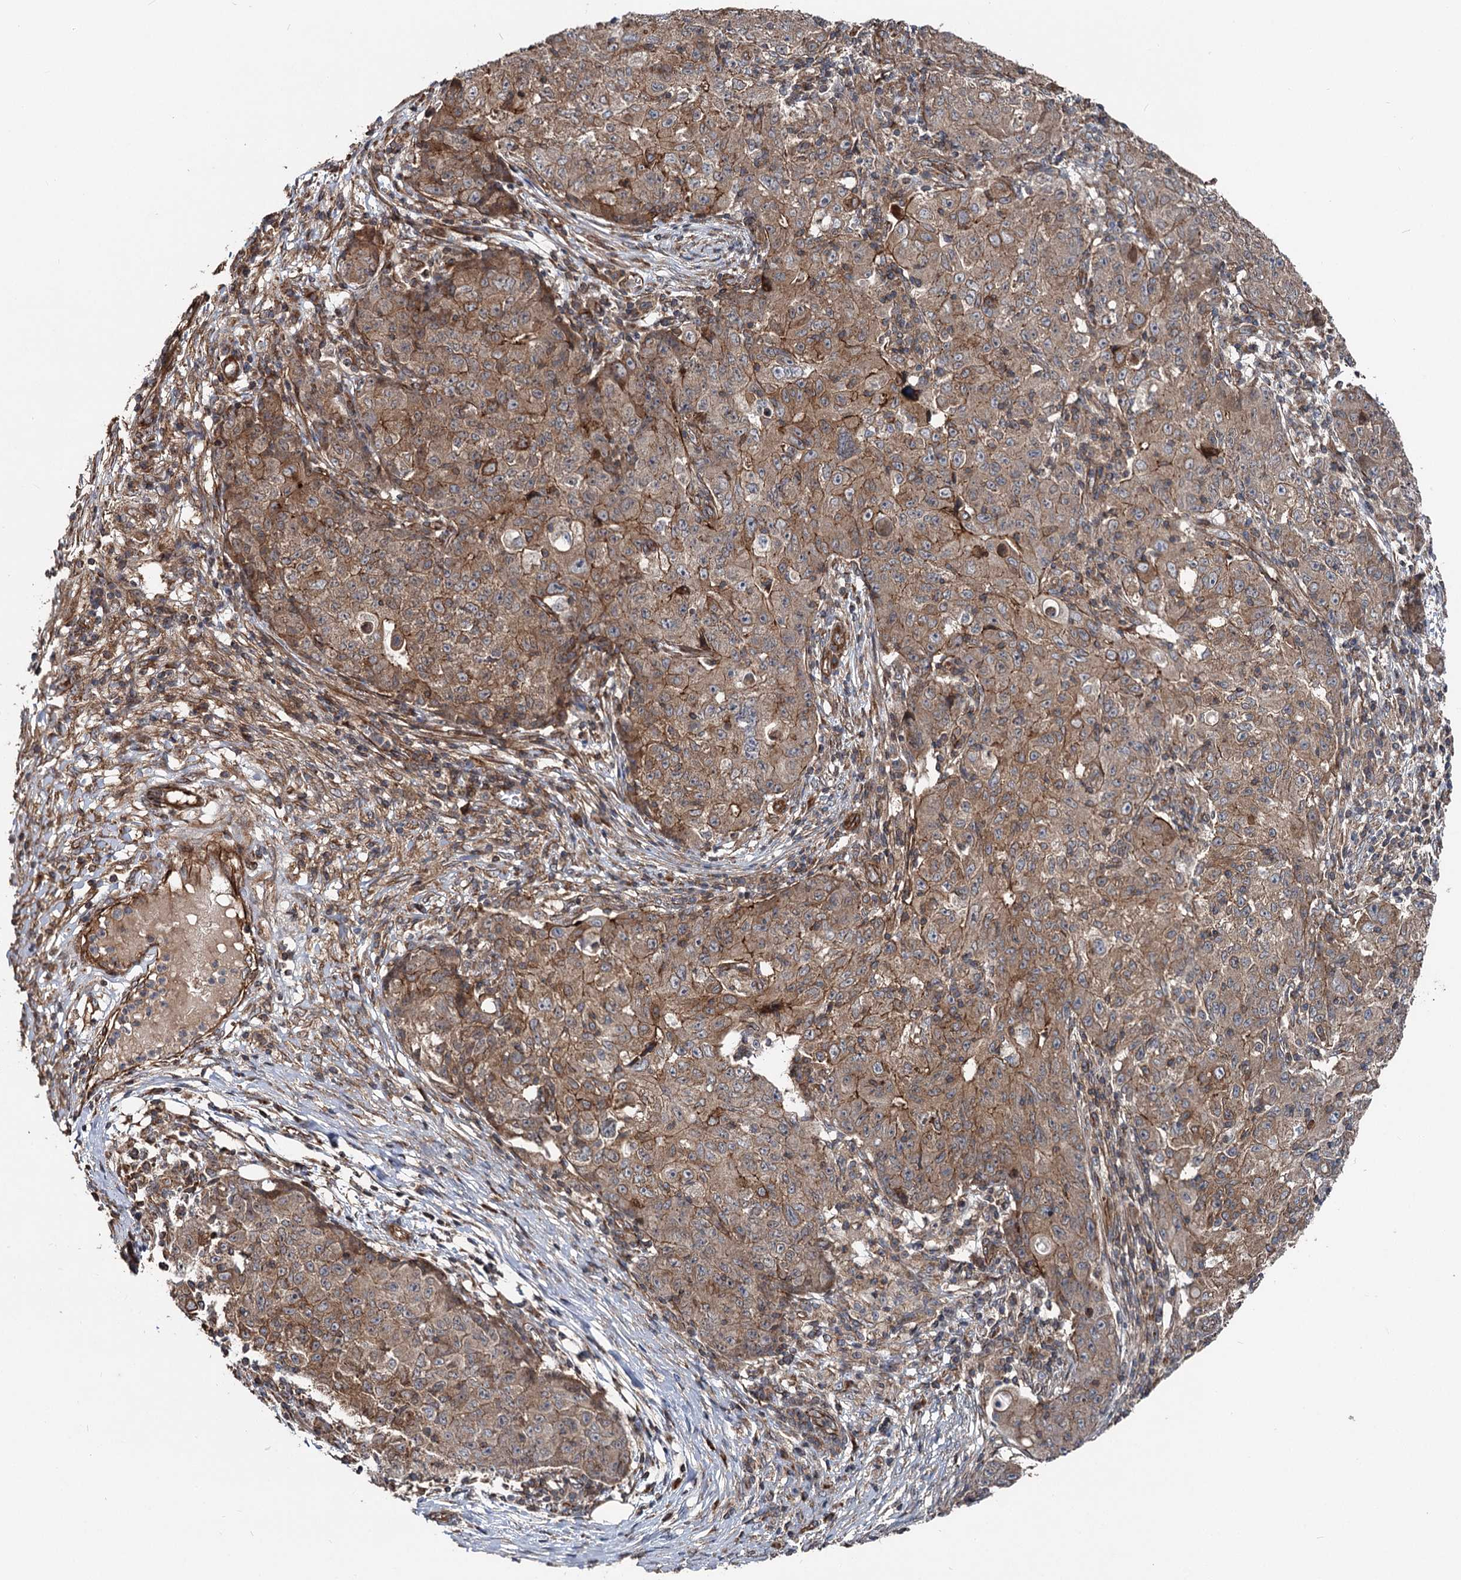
{"staining": {"intensity": "moderate", "quantity": ">75%", "location": "cytoplasmic/membranous"}, "tissue": "ovarian cancer", "cell_type": "Tumor cells", "image_type": "cancer", "snomed": [{"axis": "morphology", "description": "Carcinoma, endometroid"}, {"axis": "topography", "description": "Ovary"}], "caption": "Protein staining of ovarian cancer tissue demonstrates moderate cytoplasmic/membranous staining in about >75% of tumor cells.", "gene": "ITFG2", "patient": {"sex": "female", "age": 42}}